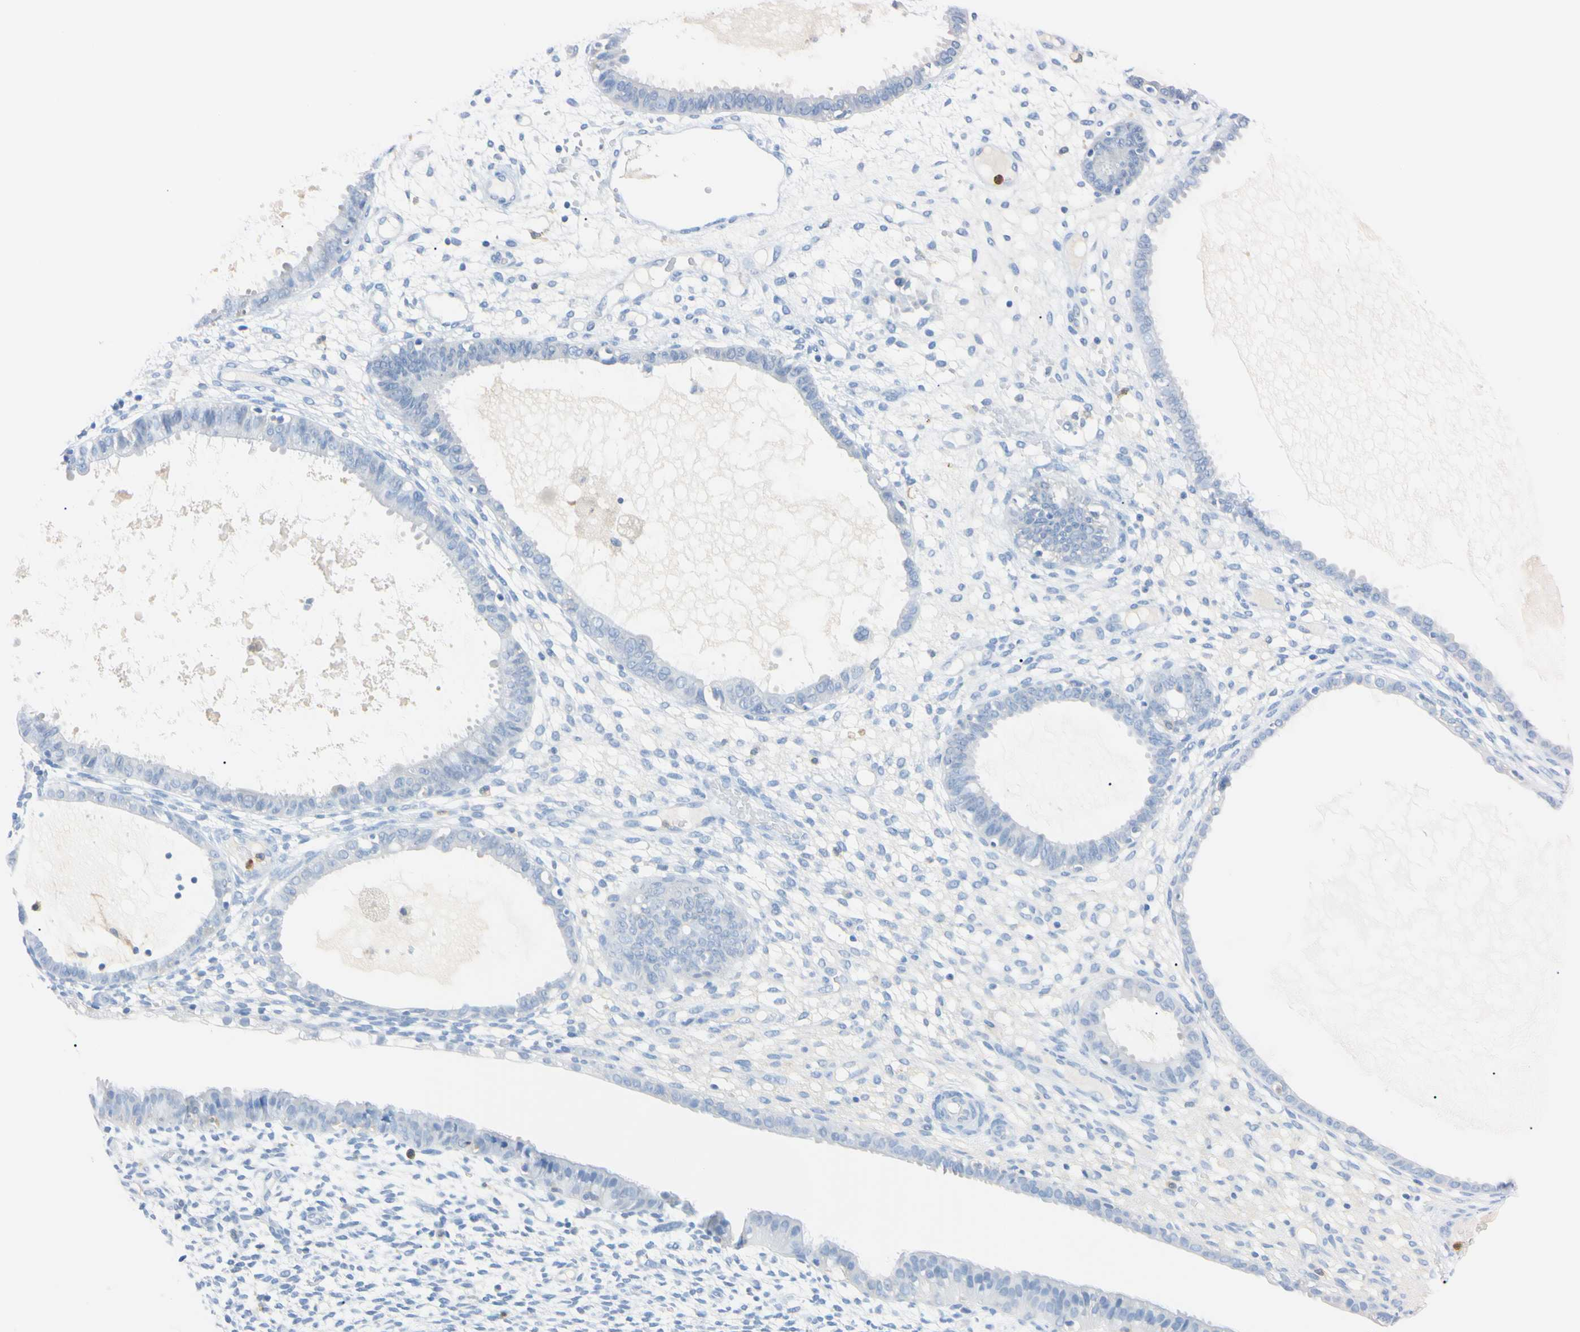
{"staining": {"intensity": "negative", "quantity": "none", "location": "none"}, "tissue": "endometrium", "cell_type": "Cells in endometrial stroma", "image_type": "normal", "snomed": [{"axis": "morphology", "description": "Normal tissue, NOS"}, {"axis": "topography", "description": "Endometrium"}], "caption": "Micrograph shows no protein positivity in cells in endometrial stroma of unremarkable endometrium. (Immunohistochemistry (ihc), brightfield microscopy, high magnification).", "gene": "NCF4", "patient": {"sex": "female", "age": 61}}